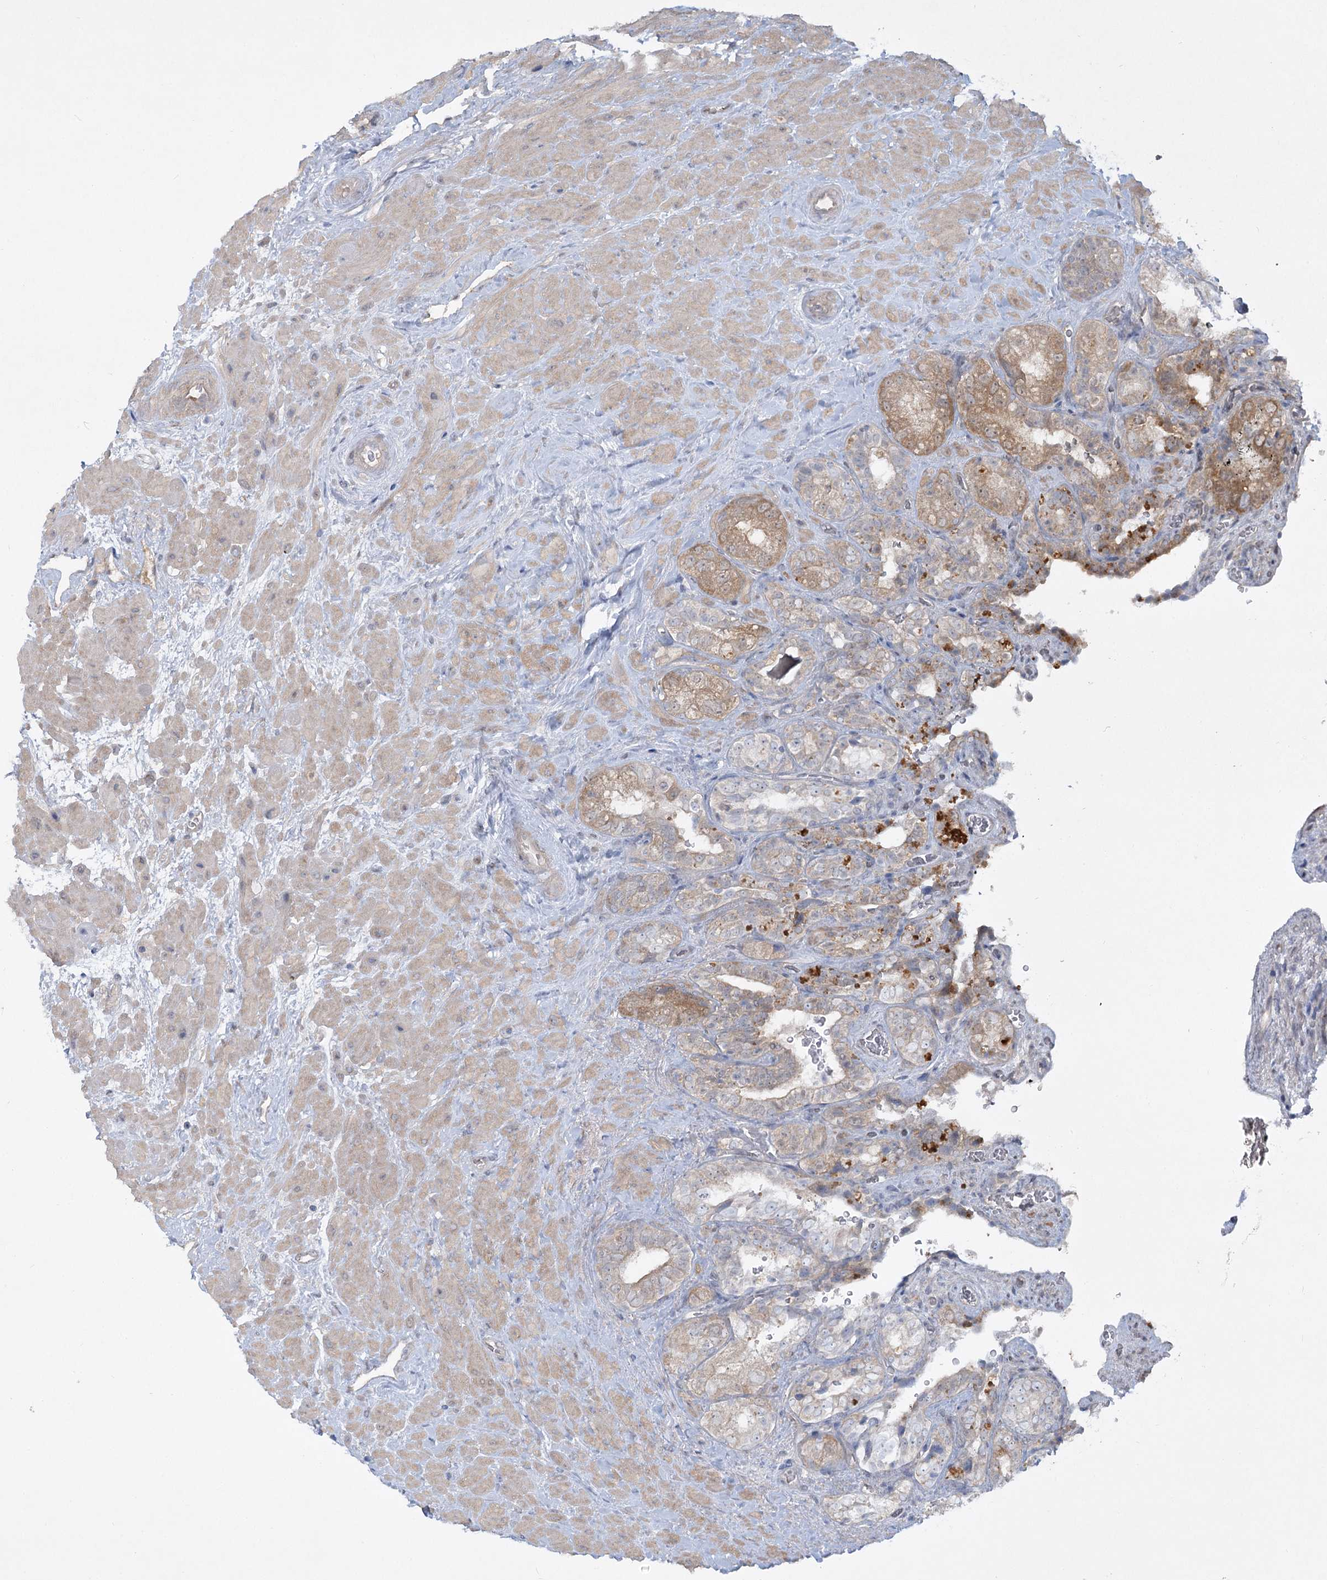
{"staining": {"intensity": "moderate", "quantity": "<25%", "location": "cytoplasmic/membranous"}, "tissue": "seminal vesicle", "cell_type": "Glandular cells", "image_type": "normal", "snomed": [{"axis": "morphology", "description": "Normal tissue, NOS"}, {"axis": "topography", "description": "Prostate"}, {"axis": "topography", "description": "Seminal veicle"}], "caption": "The photomicrograph exhibits staining of unremarkable seminal vesicle, revealing moderate cytoplasmic/membranous protein staining (brown color) within glandular cells. (IHC, brightfield microscopy, high magnification).", "gene": "AAMDC", "patient": {"sex": "male", "age": 67}}